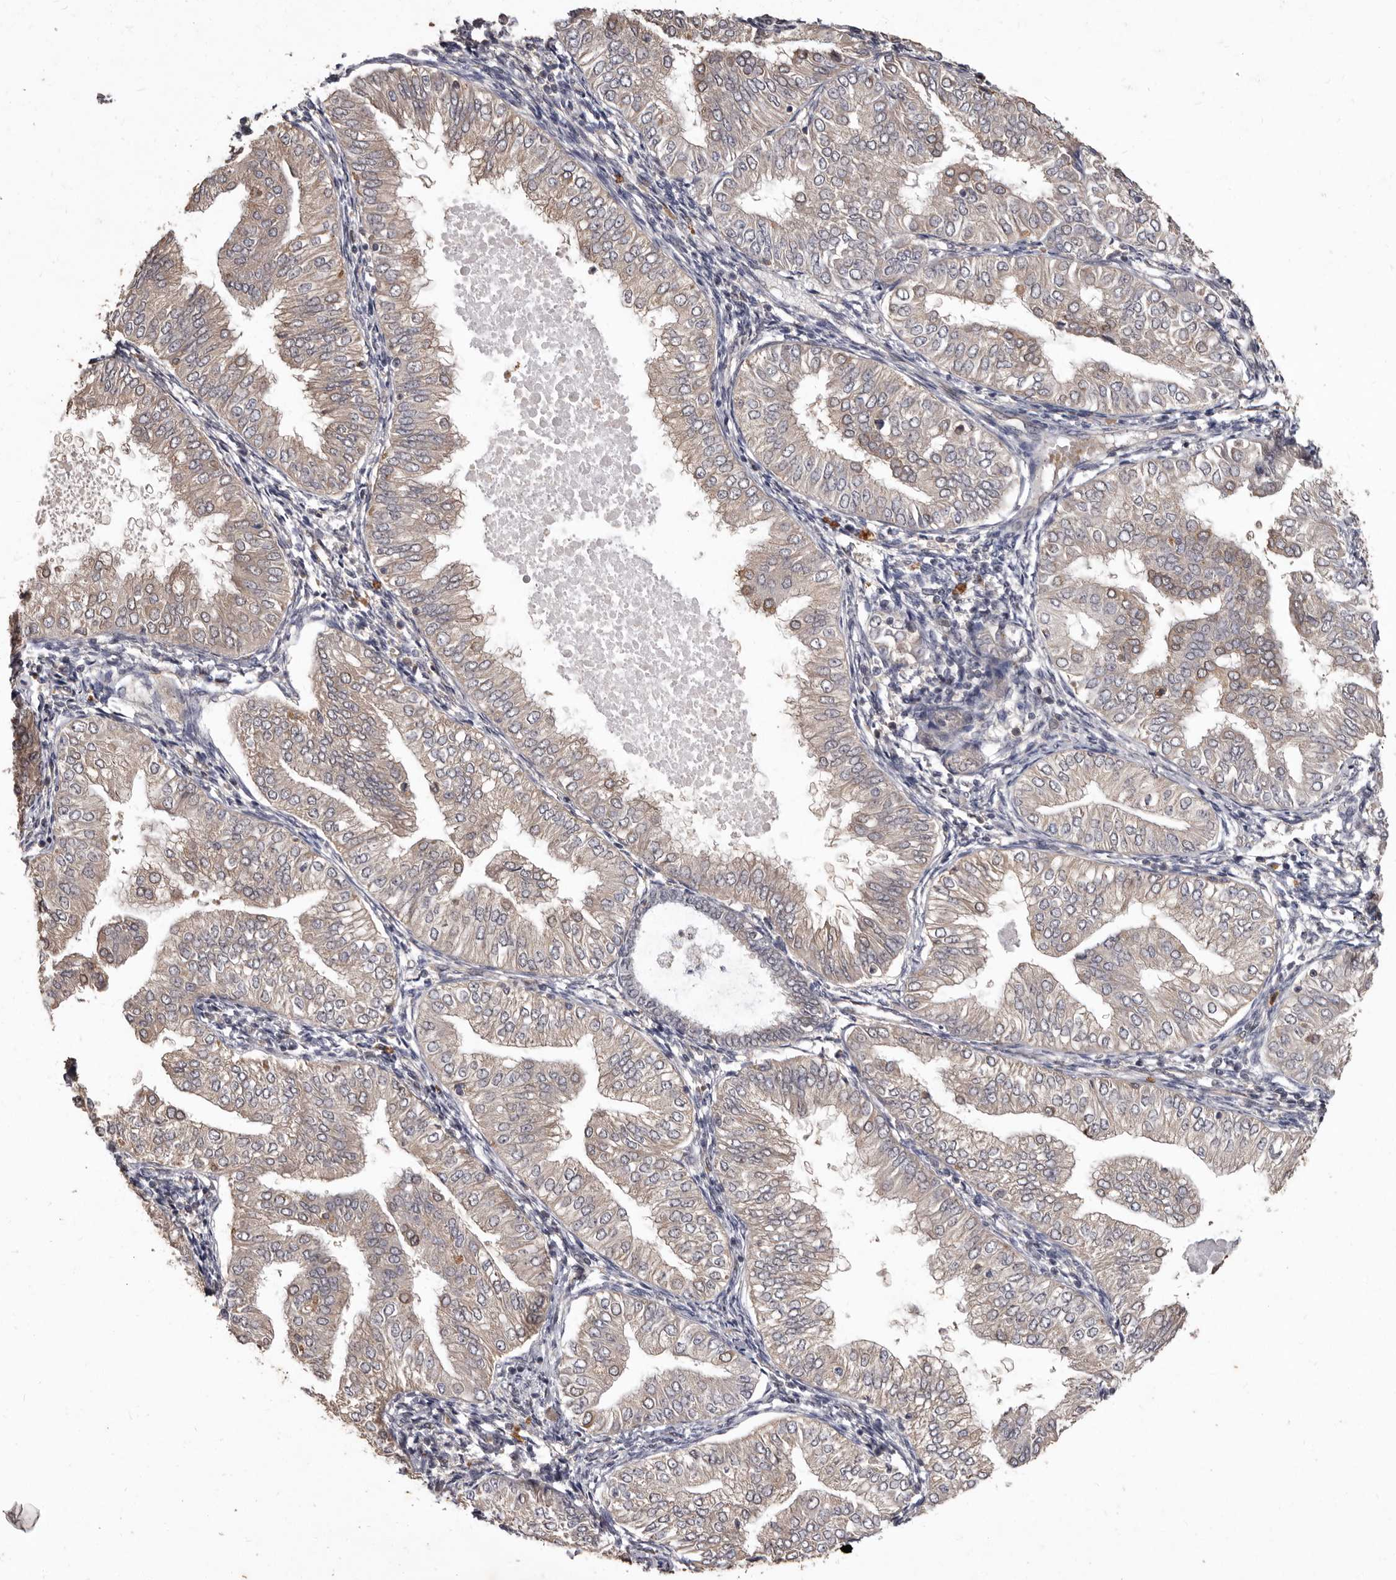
{"staining": {"intensity": "weak", "quantity": "25%-75%", "location": "cytoplasmic/membranous"}, "tissue": "endometrial cancer", "cell_type": "Tumor cells", "image_type": "cancer", "snomed": [{"axis": "morphology", "description": "Normal tissue, NOS"}, {"axis": "morphology", "description": "Adenocarcinoma, NOS"}, {"axis": "topography", "description": "Endometrium"}], "caption": "This image displays immunohistochemistry (IHC) staining of endometrial cancer (adenocarcinoma), with low weak cytoplasmic/membranous positivity in approximately 25%-75% of tumor cells.", "gene": "ACLY", "patient": {"sex": "female", "age": 53}}